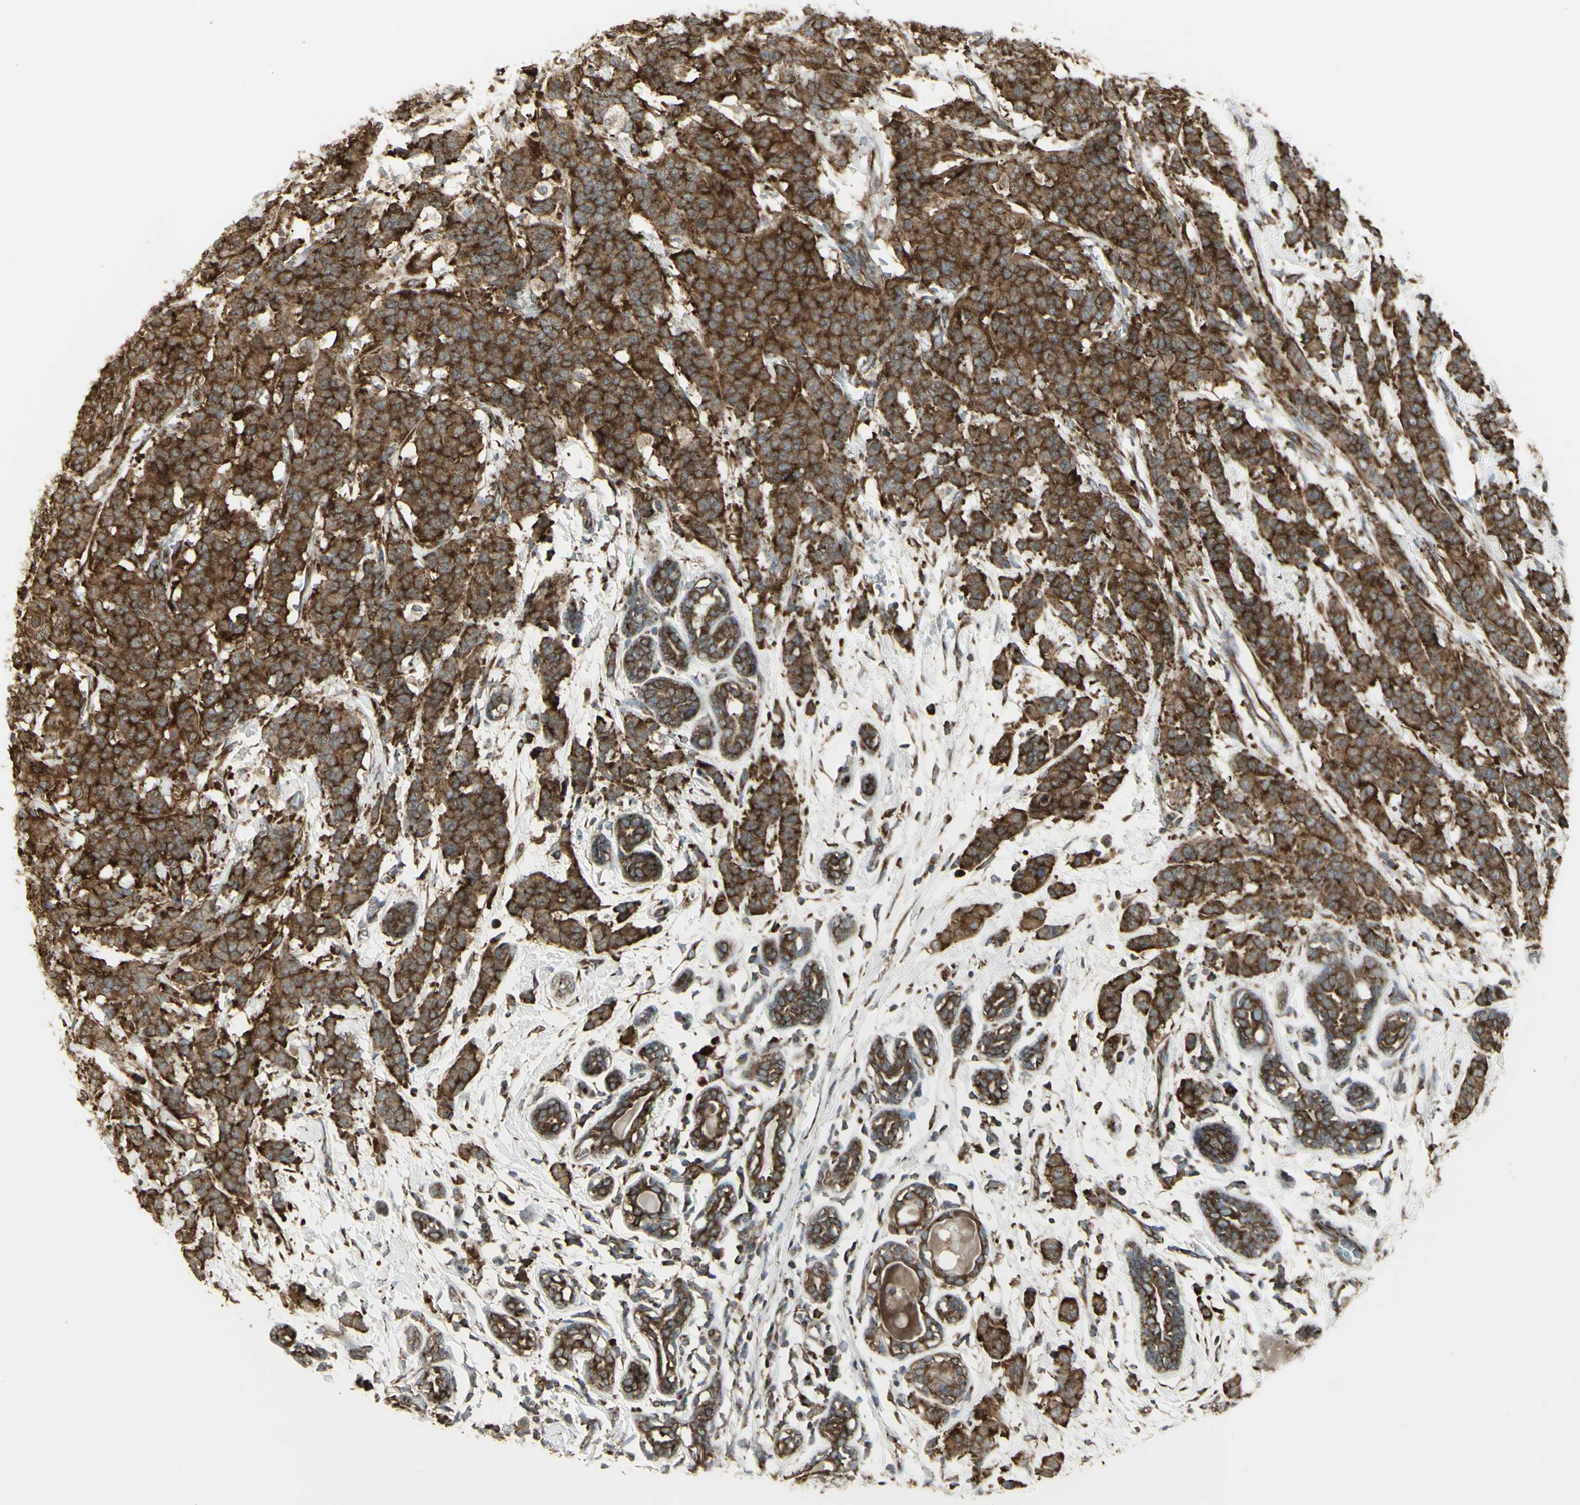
{"staining": {"intensity": "strong", "quantity": ">75%", "location": "cytoplasmic/membranous"}, "tissue": "breast cancer", "cell_type": "Tumor cells", "image_type": "cancer", "snomed": [{"axis": "morphology", "description": "Normal tissue, NOS"}, {"axis": "morphology", "description": "Duct carcinoma"}, {"axis": "topography", "description": "Breast"}], "caption": "Brown immunohistochemical staining in human breast cancer displays strong cytoplasmic/membranous expression in approximately >75% of tumor cells.", "gene": "FKBP3", "patient": {"sex": "female", "age": 40}}